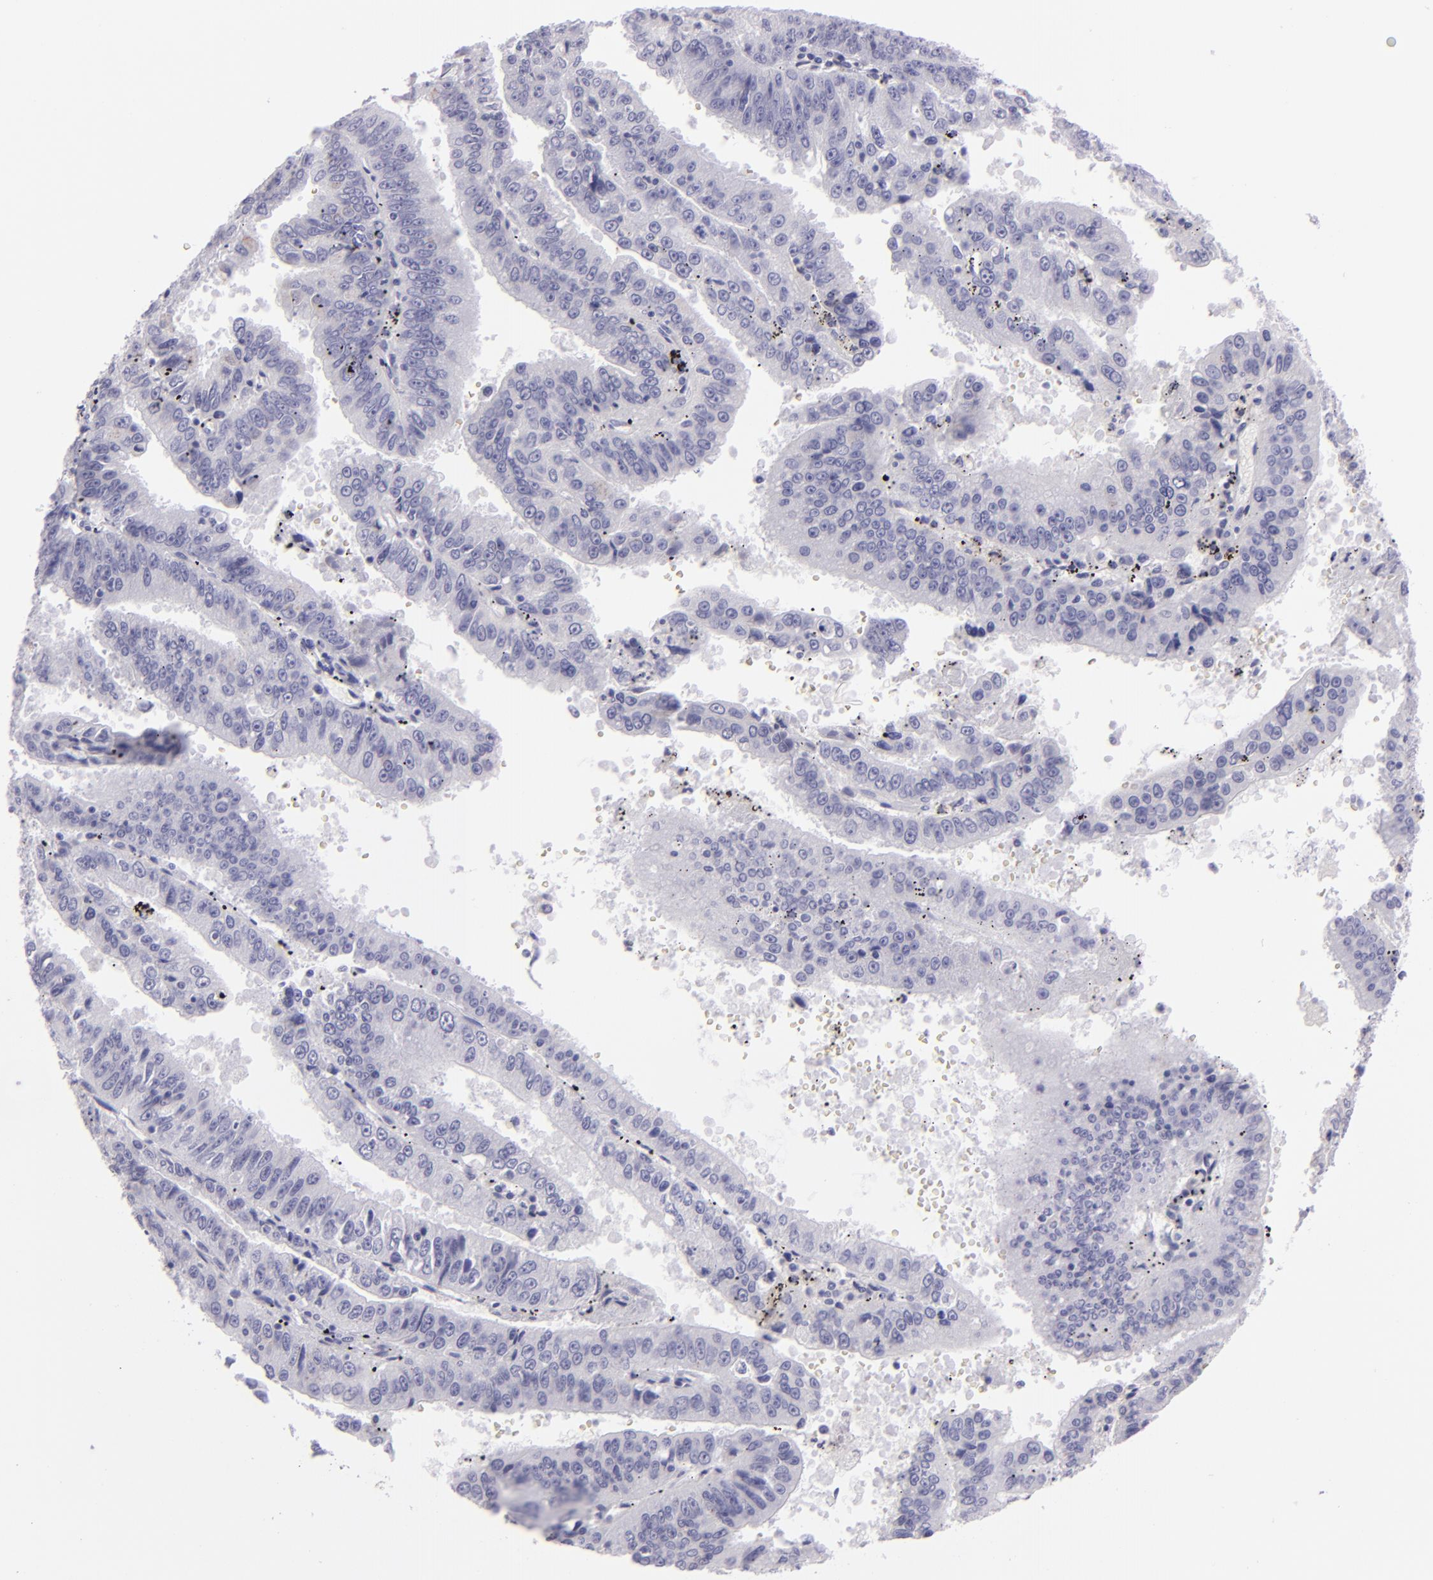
{"staining": {"intensity": "negative", "quantity": "none", "location": "none"}, "tissue": "endometrial cancer", "cell_type": "Tumor cells", "image_type": "cancer", "snomed": [{"axis": "morphology", "description": "Adenocarcinoma, NOS"}, {"axis": "topography", "description": "Endometrium"}], "caption": "Tumor cells are negative for protein expression in human adenocarcinoma (endometrial). Brightfield microscopy of immunohistochemistry stained with DAB (brown) and hematoxylin (blue), captured at high magnification.", "gene": "MUC5AC", "patient": {"sex": "female", "age": 66}}